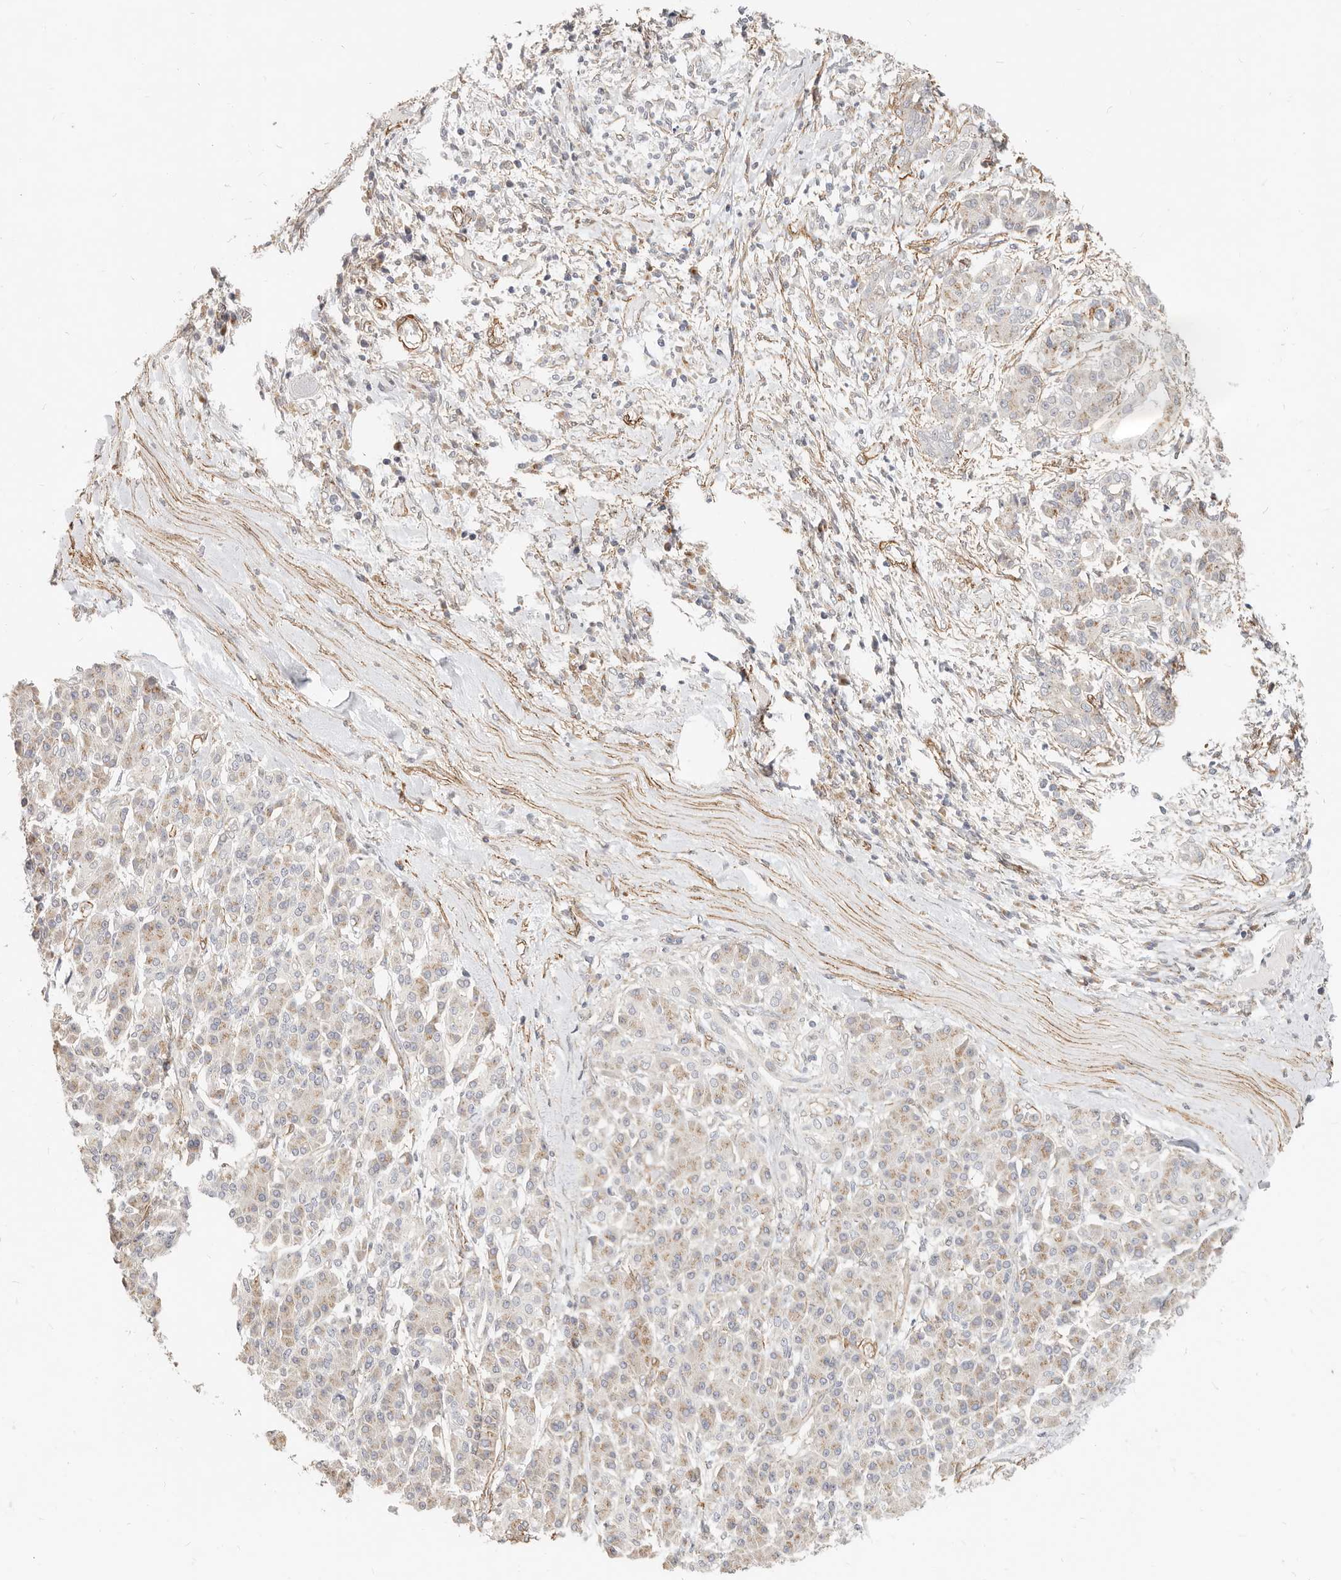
{"staining": {"intensity": "weak", "quantity": "<25%", "location": "cytoplasmic/membranous"}, "tissue": "pancreatic cancer", "cell_type": "Tumor cells", "image_type": "cancer", "snomed": [{"axis": "morphology", "description": "Adenocarcinoma, NOS"}, {"axis": "topography", "description": "Pancreas"}], "caption": "This is a image of IHC staining of pancreatic adenocarcinoma, which shows no expression in tumor cells.", "gene": "RABAC1", "patient": {"sex": "female", "age": 56}}